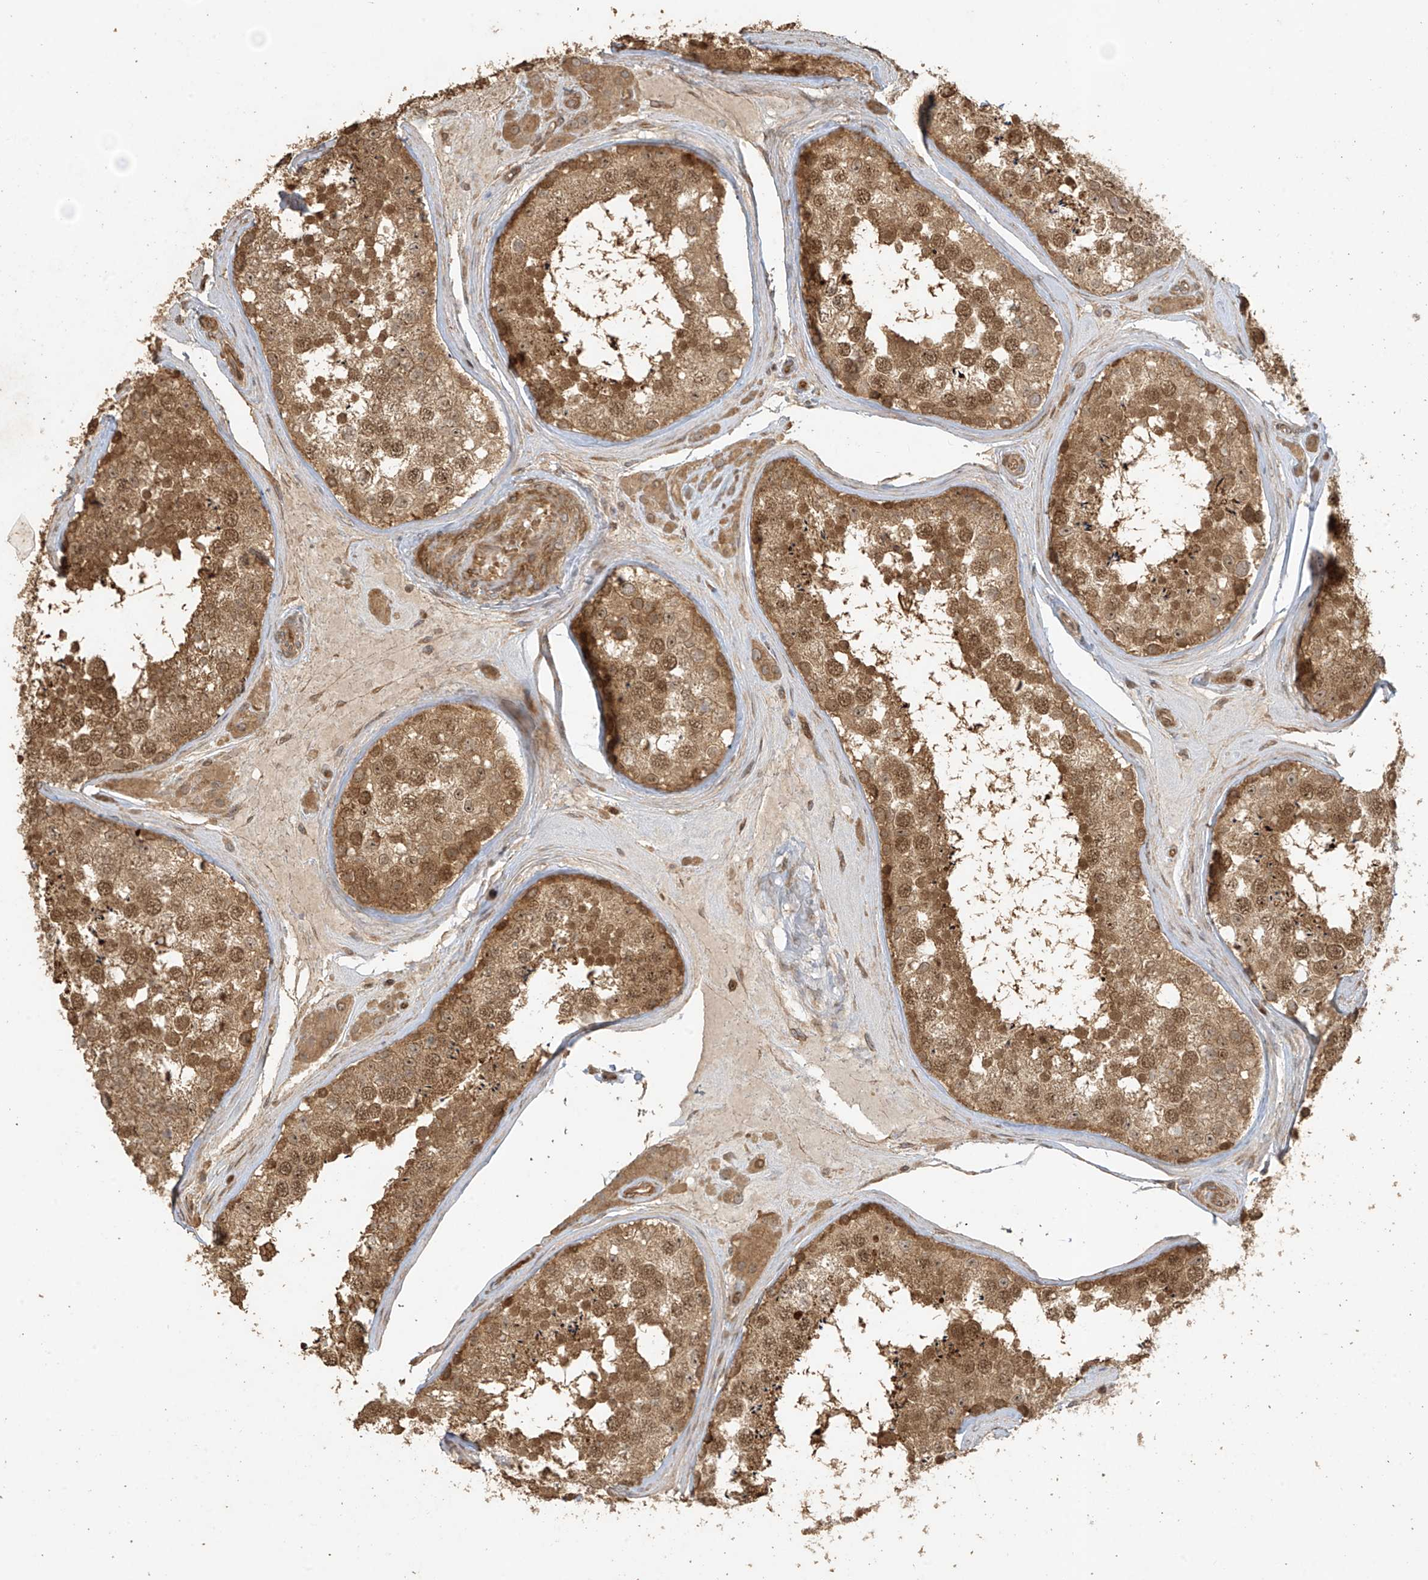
{"staining": {"intensity": "moderate", "quantity": ">75%", "location": "cytoplasmic/membranous,nuclear"}, "tissue": "testis", "cell_type": "Cells in seminiferous ducts", "image_type": "normal", "snomed": [{"axis": "morphology", "description": "Normal tissue, NOS"}, {"axis": "topography", "description": "Testis"}], "caption": "Protein expression analysis of normal human testis reveals moderate cytoplasmic/membranous,nuclear expression in approximately >75% of cells in seminiferous ducts.", "gene": "ZNF653", "patient": {"sex": "male", "age": 46}}